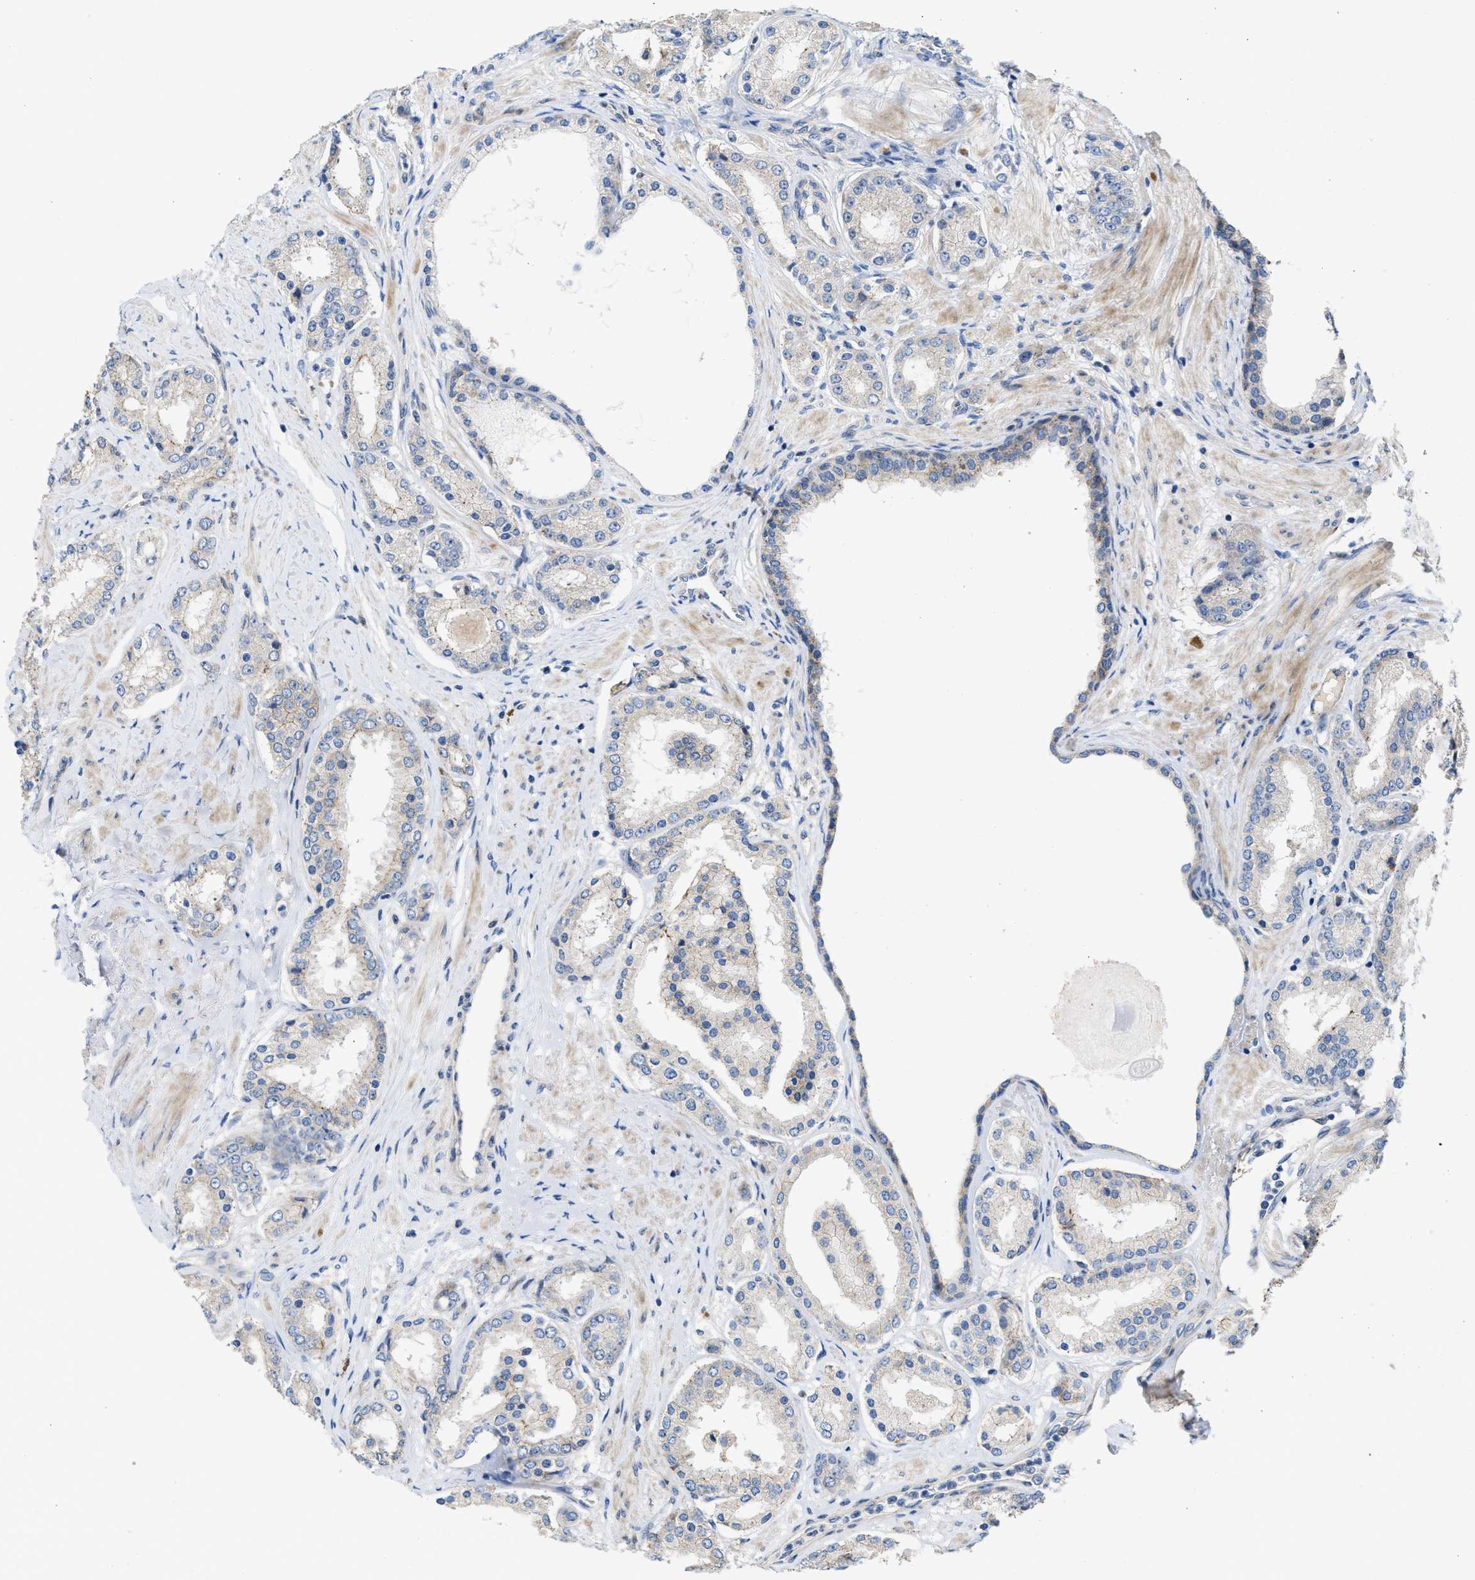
{"staining": {"intensity": "negative", "quantity": "none", "location": "none"}, "tissue": "prostate cancer", "cell_type": "Tumor cells", "image_type": "cancer", "snomed": [{"axis": "morphology", "description": "Adenocarcinoma, Low grade"}, {"axis": "topography", "description": "Prostate"}], "caption": "This is an immunohistochemistry (IHC) photomicrograph of human prostate cancer (low-grade adenocarcinoma). There is no expression in tumor cells.", "gene": "CDPF1", "patient": {"sex": "male", "age": 63}}